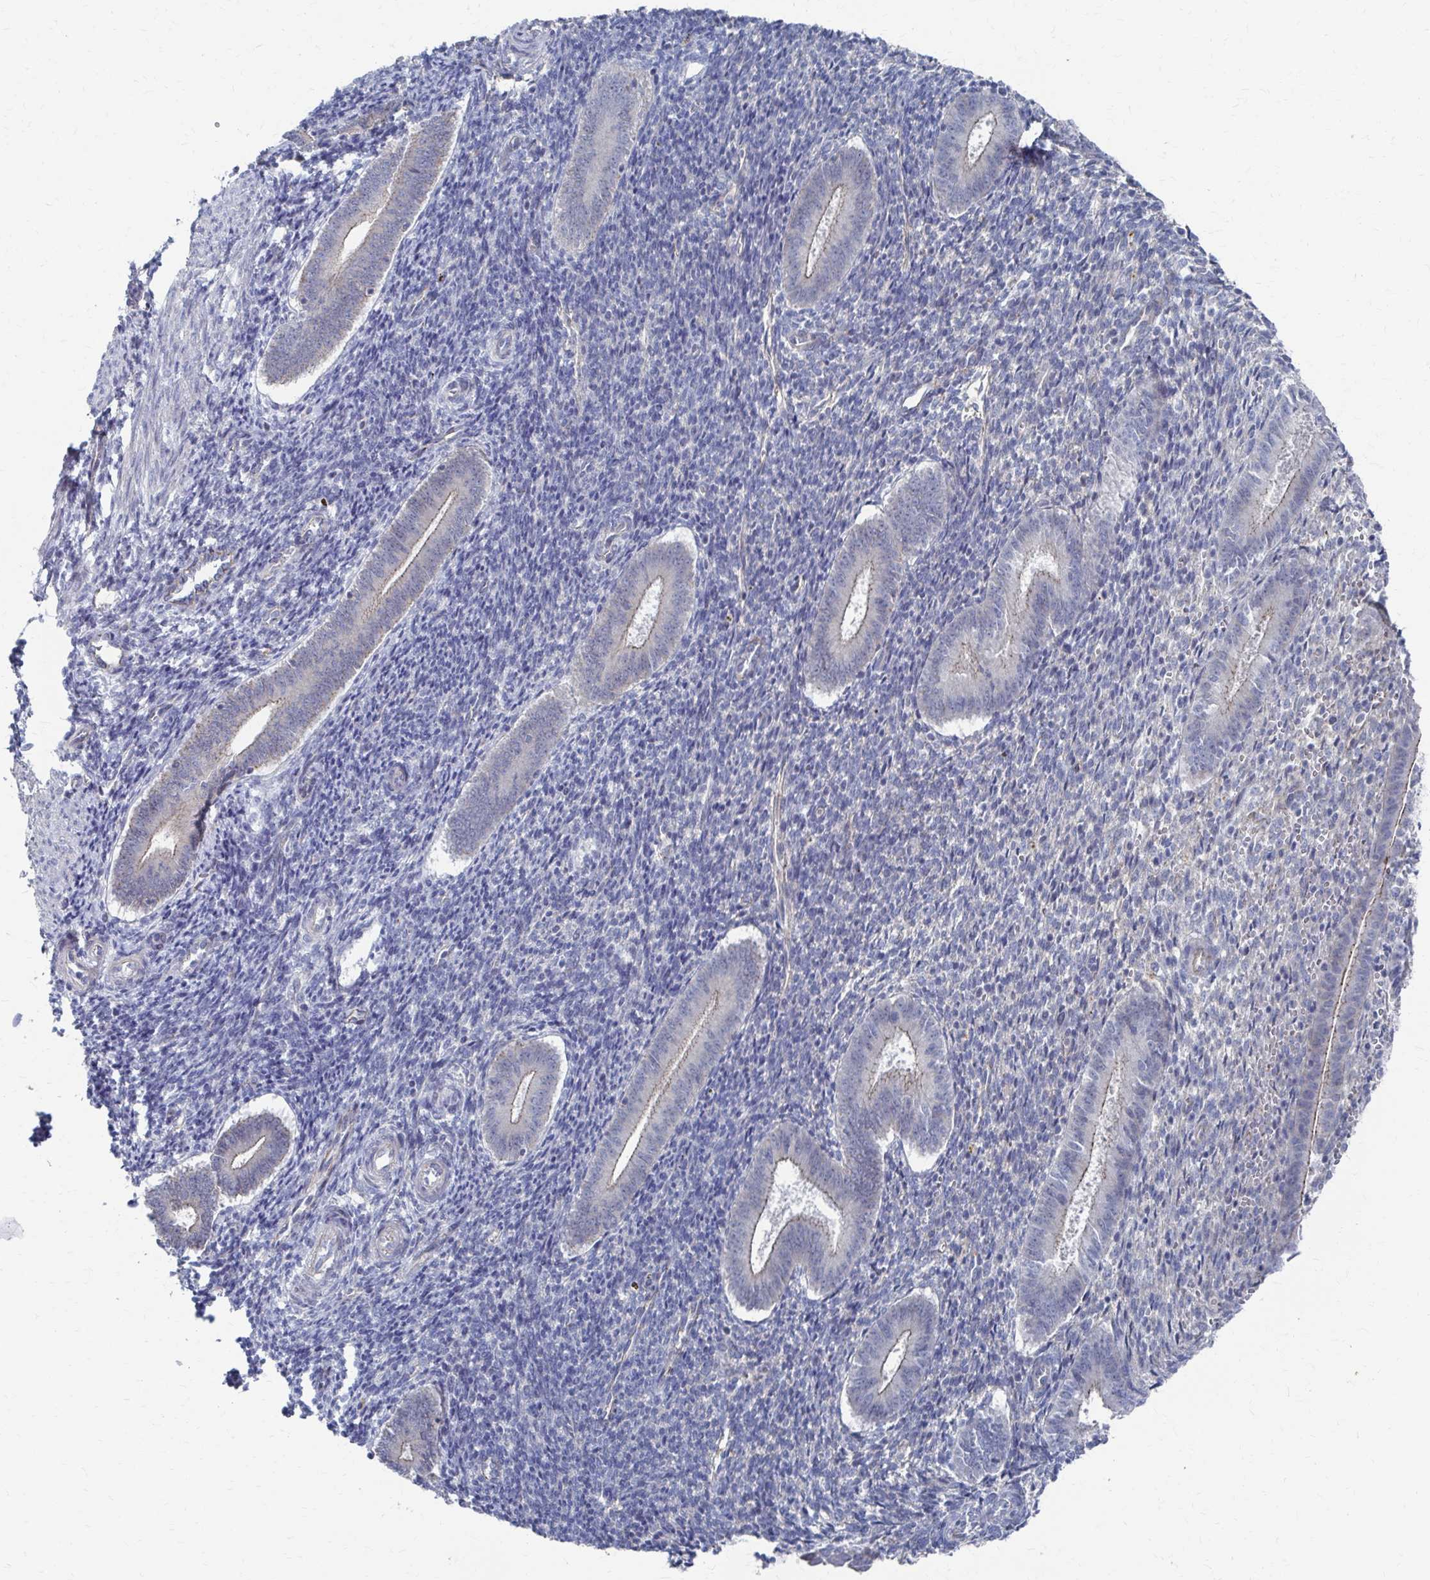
{"staining": {"intensity": "negative", "quantity": "none", "location": "none"}, "tissue": "endometrium", "cell_type": "Cells in endometrial stroma", "image_type": "normal", "snomed": [{"axis": "morphology", "description": "Normal tissue, NOS"}, {"axis": "topography", "description": "Endometrium"}], "caption": "Endometrium stained for a protein using immunohistochemistry displays no expression cells in endometrial stroma.", "gene": "PLEKHG7", "patient": {"sex": "female", "age": 25}}